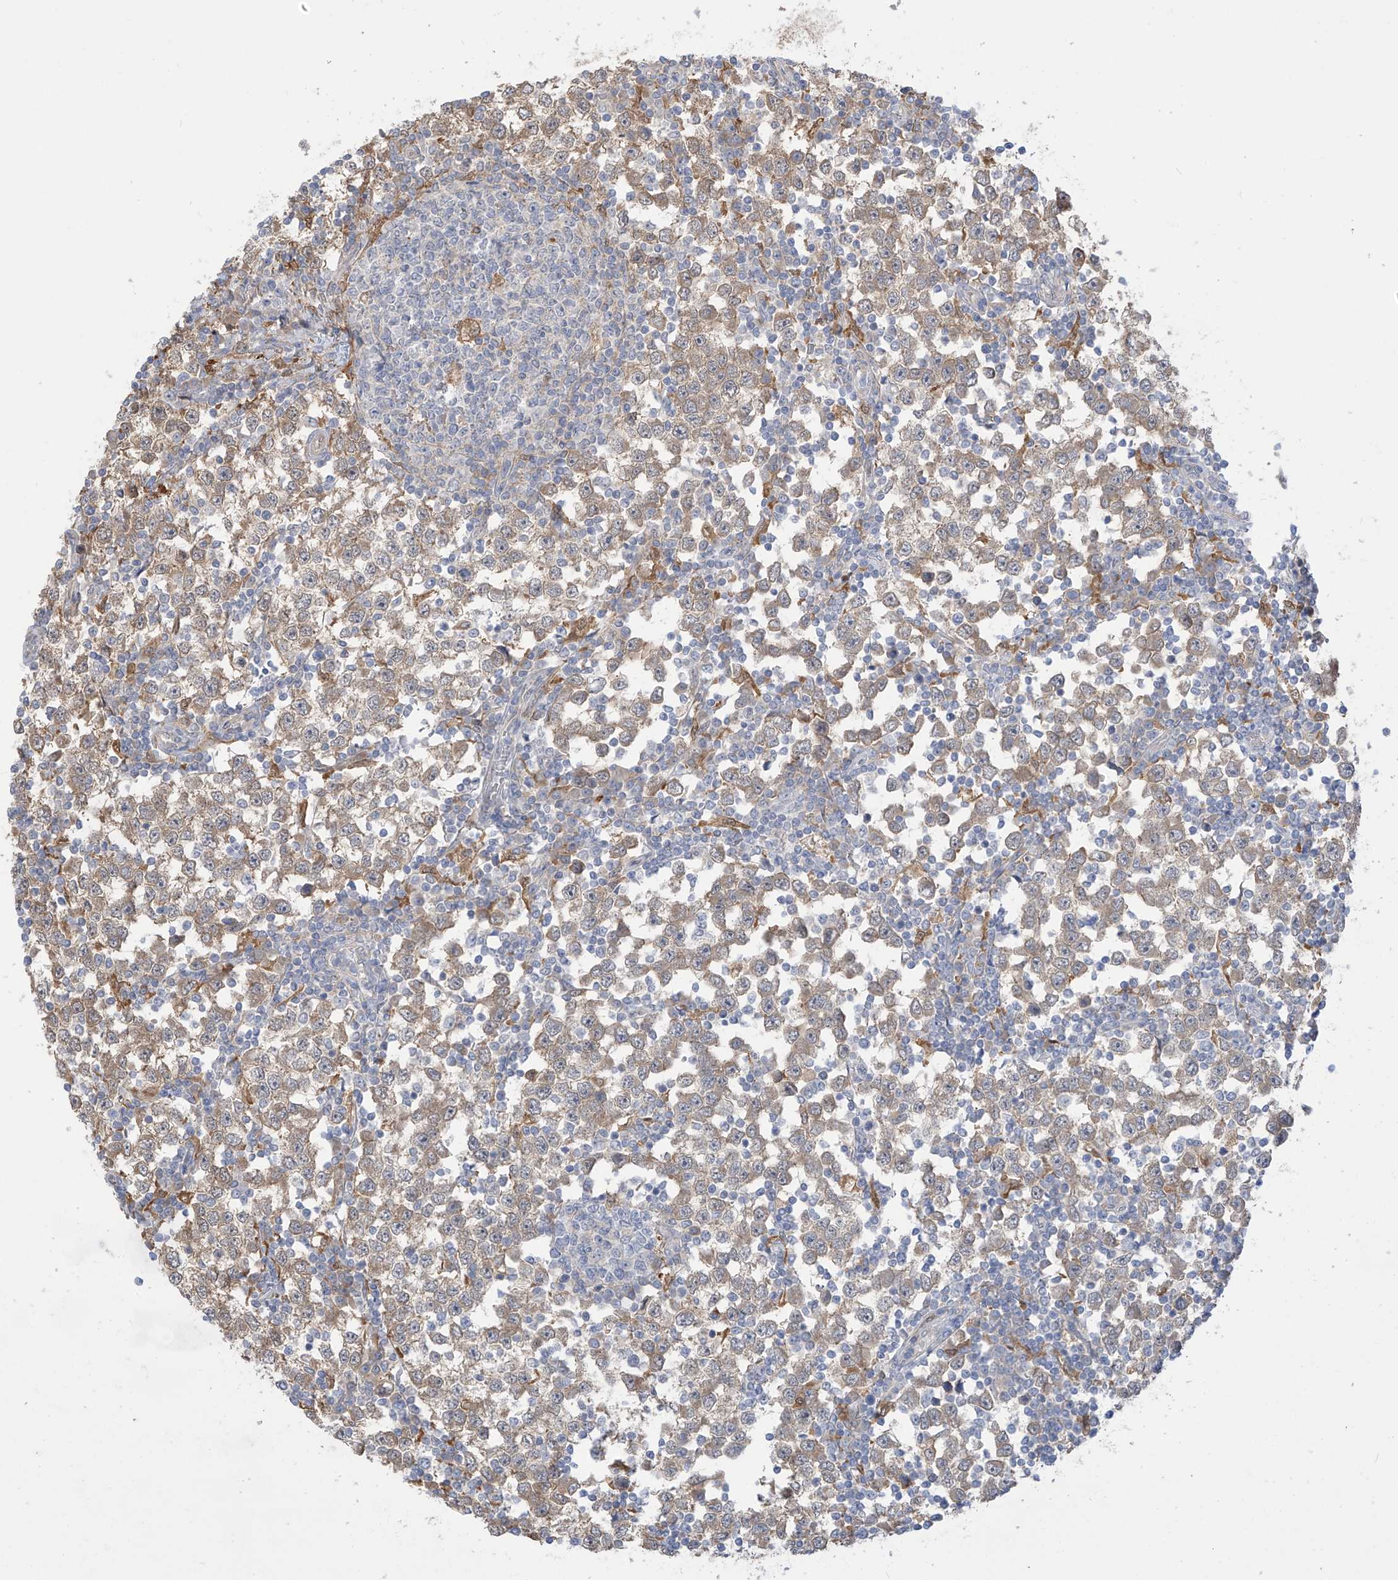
{"staining": {"intensity": "moderate", "quantity": ">75%", "location": "cytoplasmic/membranous"}, "tissue": "testis cancer", "cell_type": "Tumor cells", "image_type": "cancer", "snomed": [{"axis": "morphology", "description": "Seminoma, NOS"}, {"axis": "topography", "description": "Testis"}], "caption": "Testis cancer tissue reveals moderate cytoplasmic/membranous positivity in approximately >75% of tumor cells, visualized by immunohistochemistry.", "gene": "IDH1", "patient": {"sex": "male", "age": 65}}